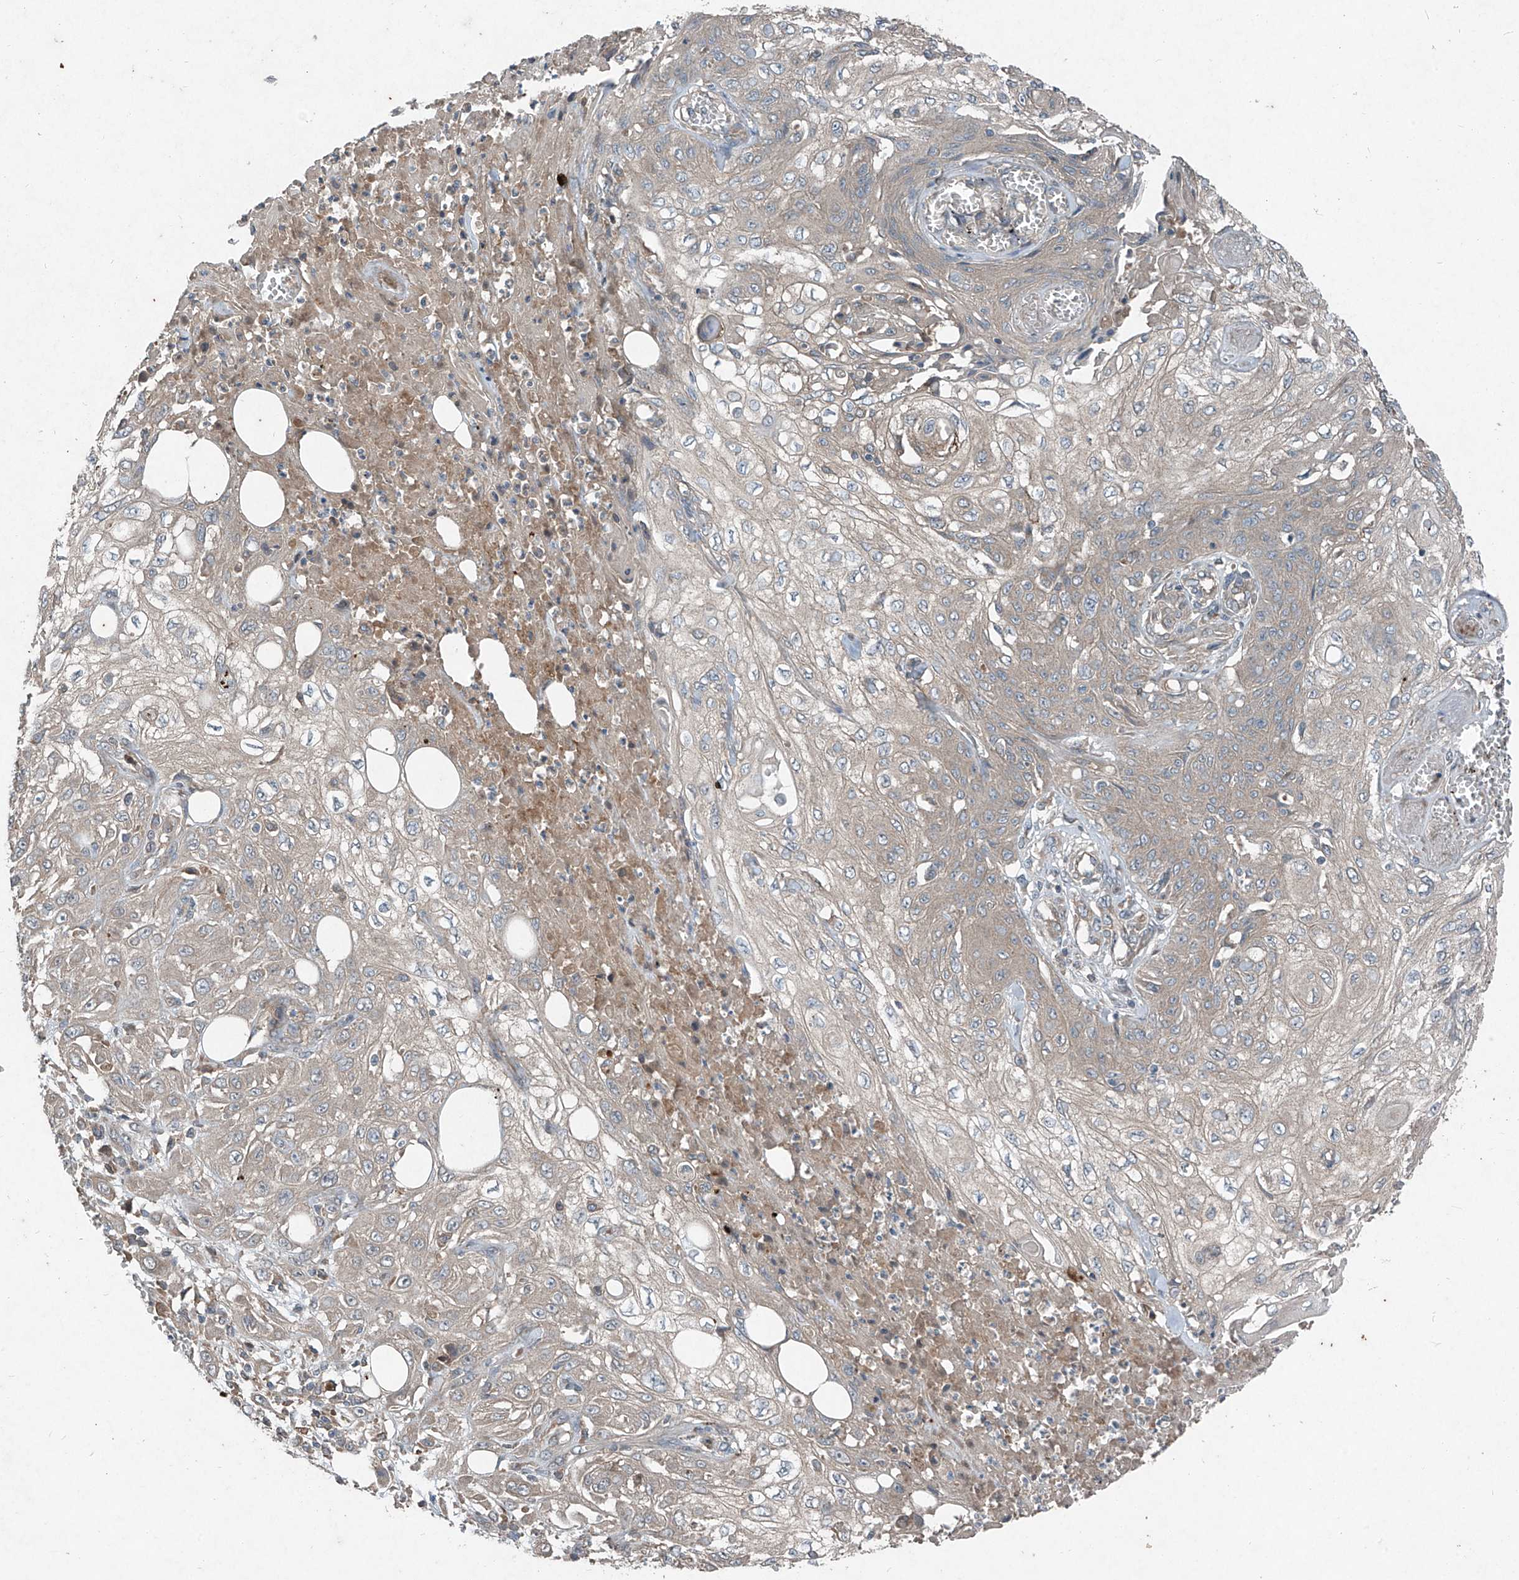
{"staining": {"intensity": "negative", "quantity": "none", "location": "none"}, "tissue": "skin cancer", "cell_type": "Tumor cells", "image_type": "cancer", "snomed": [{"axis": "morphology", "description": "Squamous cell carcinoma, NOS"}, {"axis": "morphology", "description": "Squamous cell carcinoma, metastatic, NOS"}, {"axis": "topography", "description": "Skin"}, {"axis": "topography", "description": "Lymph node"}], "caption": "Tumor cells are negative for protein expression in human skin cancer.", "gene": "FOXRED2", "patient": {"sex": "male", "age": 75}}